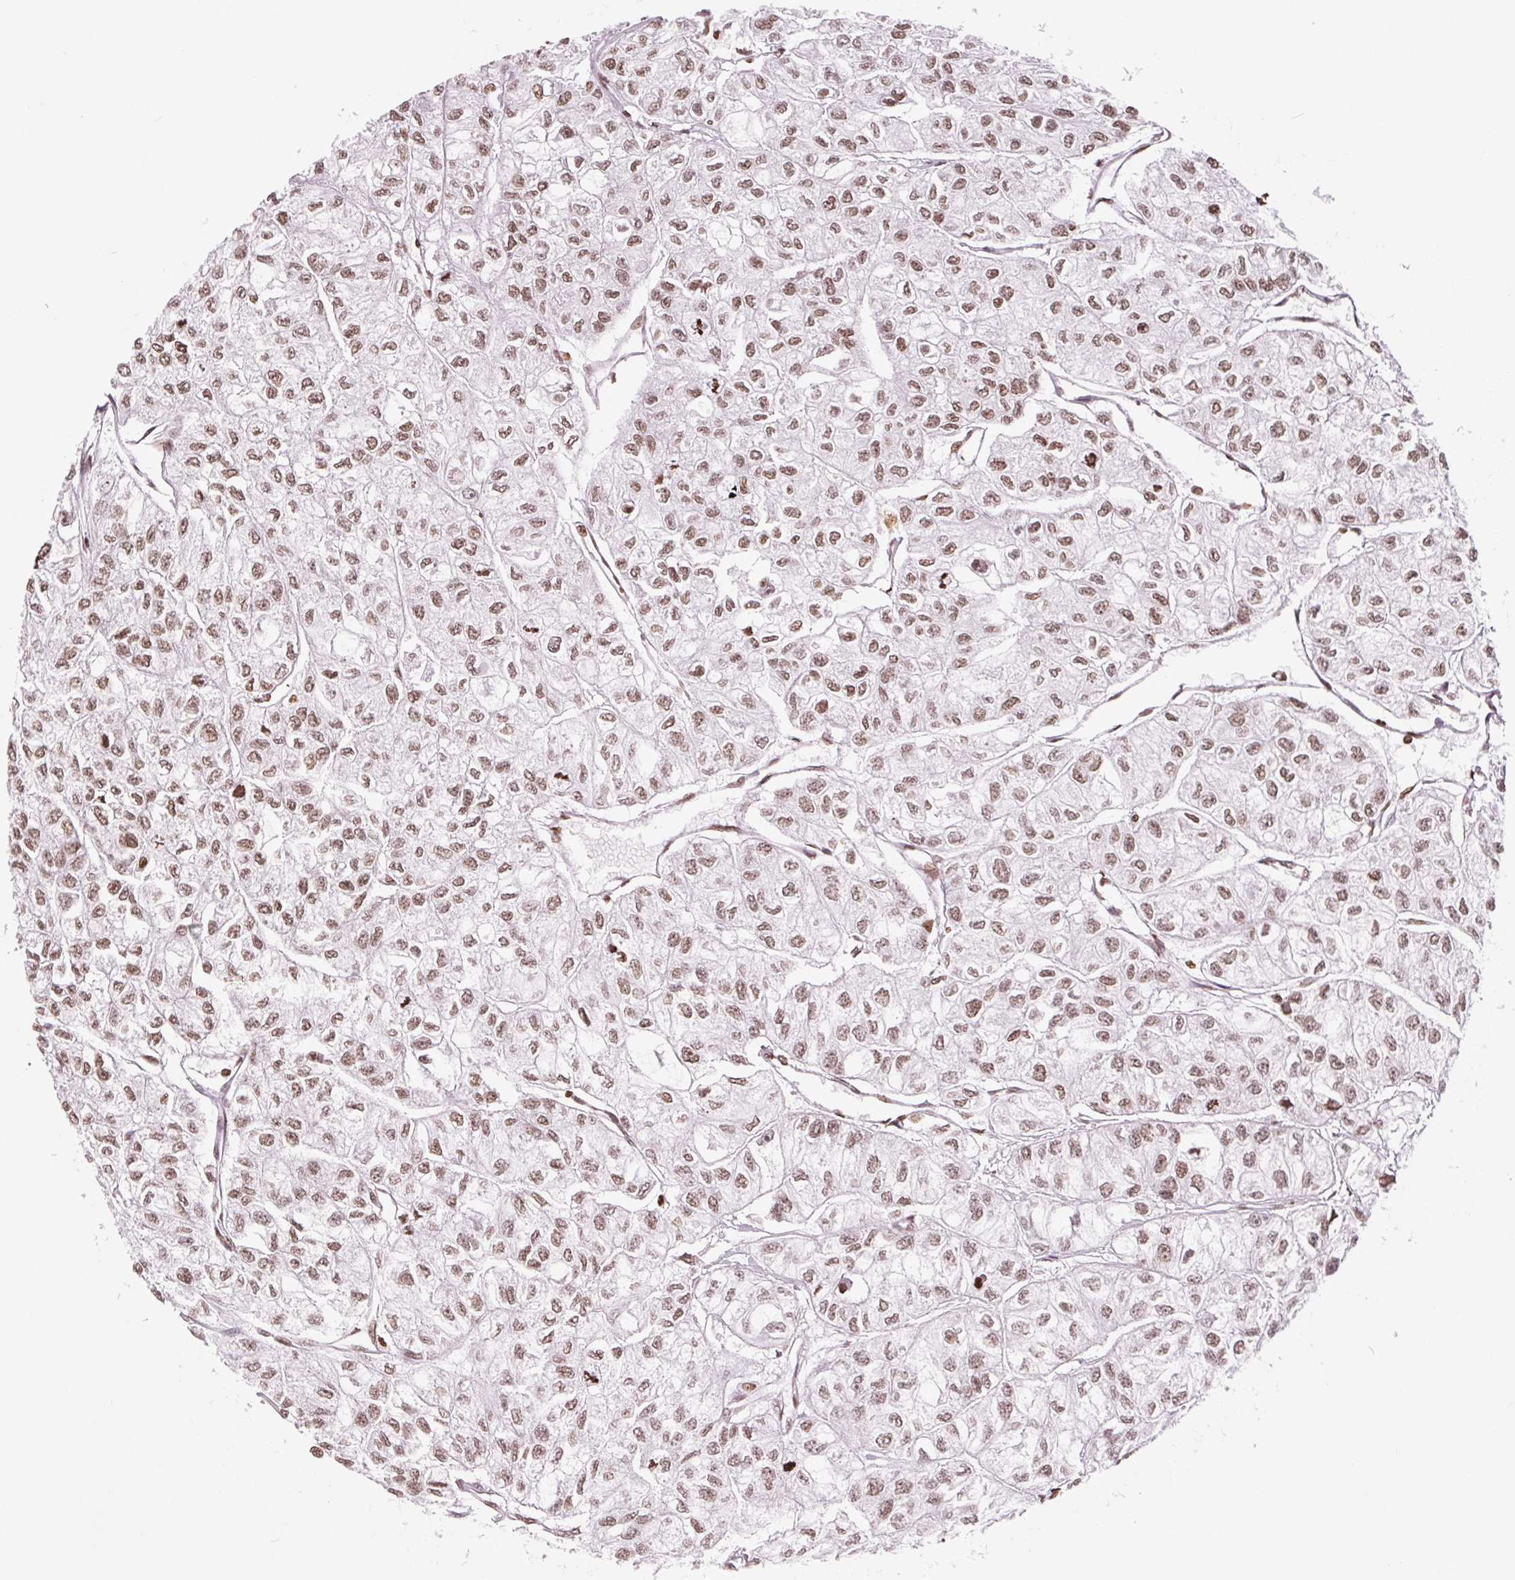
{"staining": {"intensity": "moderate", "quantity": ">75%", "location": "nuclear"}, "tissue": "renal cancer", "cell_type": "Tumor cells", "image_type": "cancer", "snomed": [{"axis": "morphology", "description": "Adenocarcinoma, NOS"}, {"axis": "topography", "description": "Kidney"}], "caption": "Tumor cells display medium levels of moderate nuclear expression in approximately >75% of cells in human renal cancer (adenocarcinoma). (DAB IHC with brightfield microscopy, high magnification).", "gene": "SMIM12", "patient": {"sex": "male", "age": 56}}